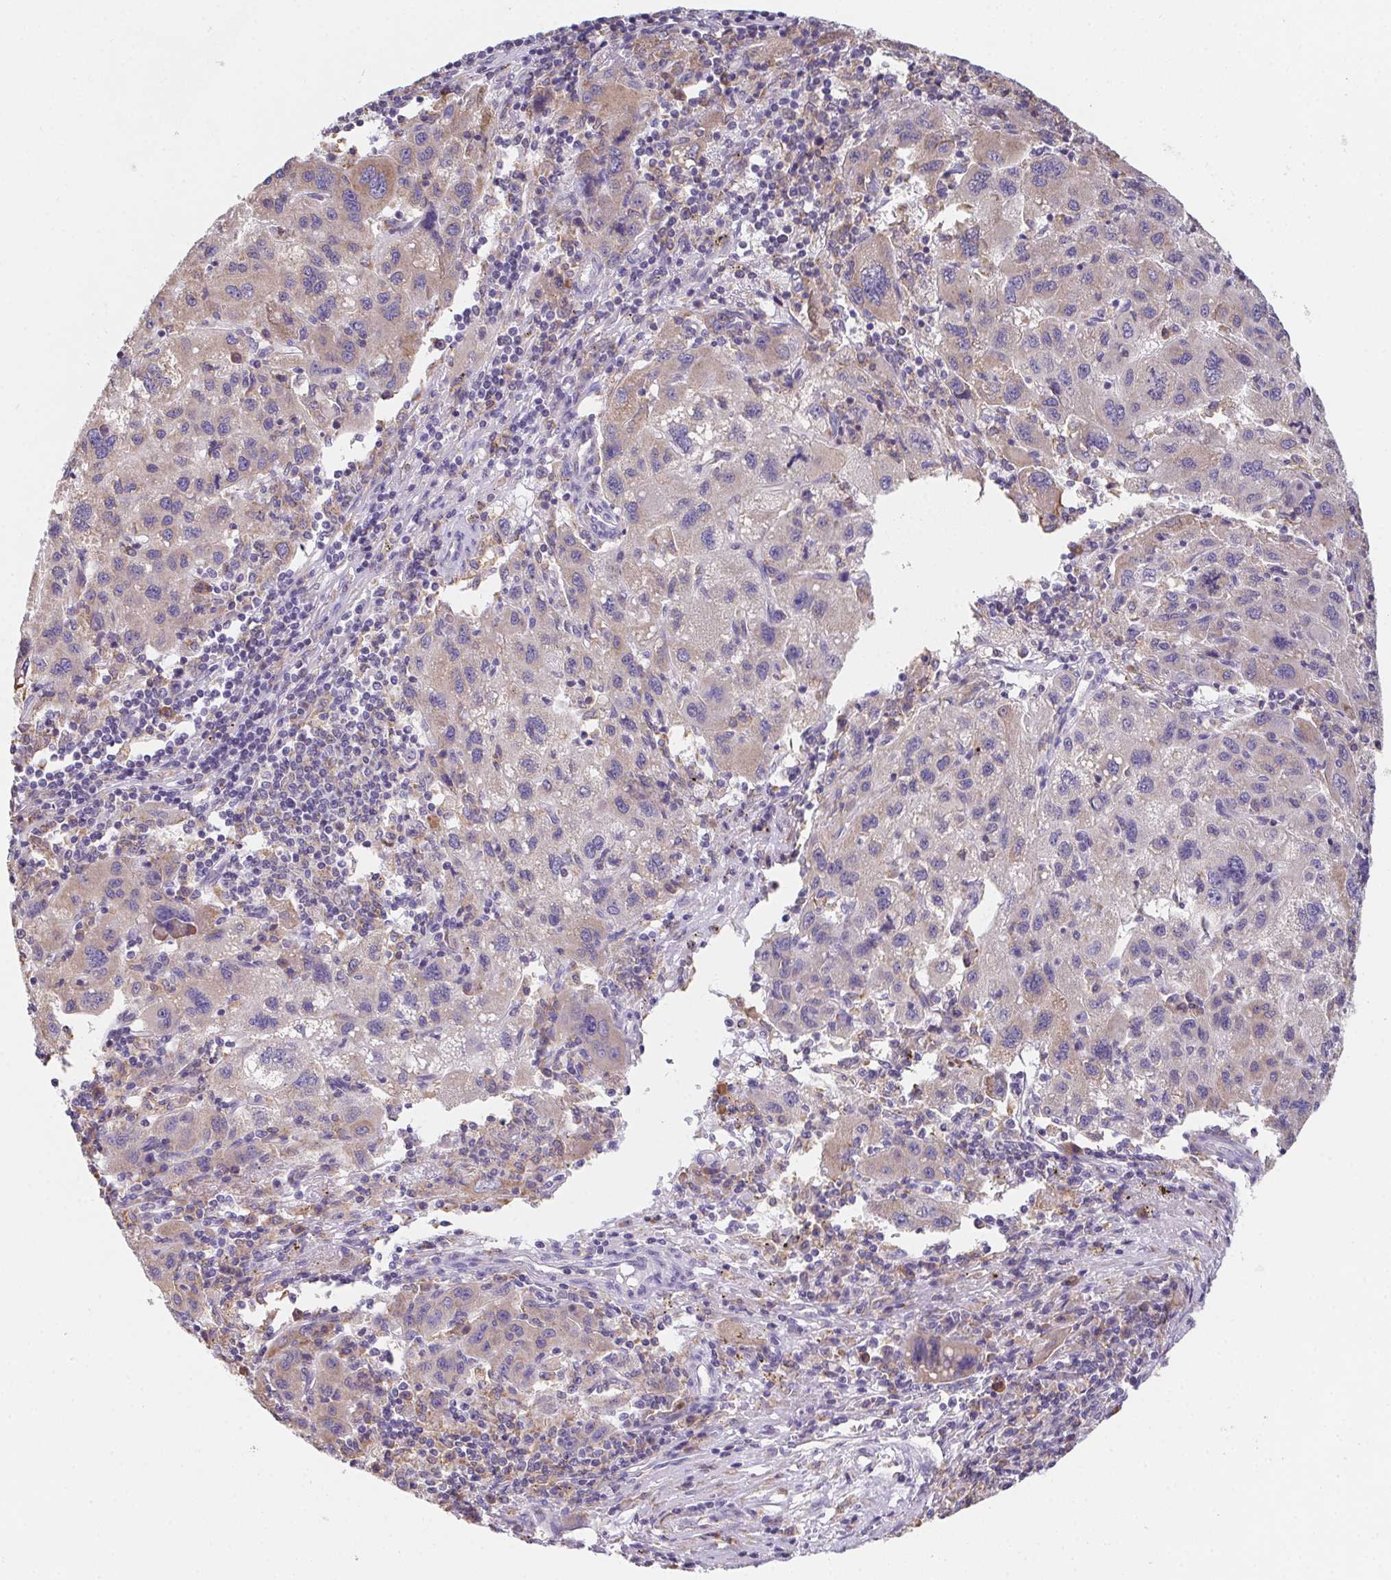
{"staining": {"intensity": "weak", "quantity": "25%-75%", "location": "cytoplasmic/membranous"}, "tissue": "liver cancer", "cell_type": "Tumor cells", "image_type": "cancer", "snomed": [{"axis": "morphology", "description": "Carcinoma, Hepatocellular, NOS"}, {"axis": "topography", "description": "Liver"}], "caption": "Human hepatocellular carcinoma (liver) stained with a brown dye reveals weak cytoplasmic/membranous positive staining in about 25%-75% of tumor cells.", "gene": "ADAM8", "patient": {"sex": "female", "age": 77}}